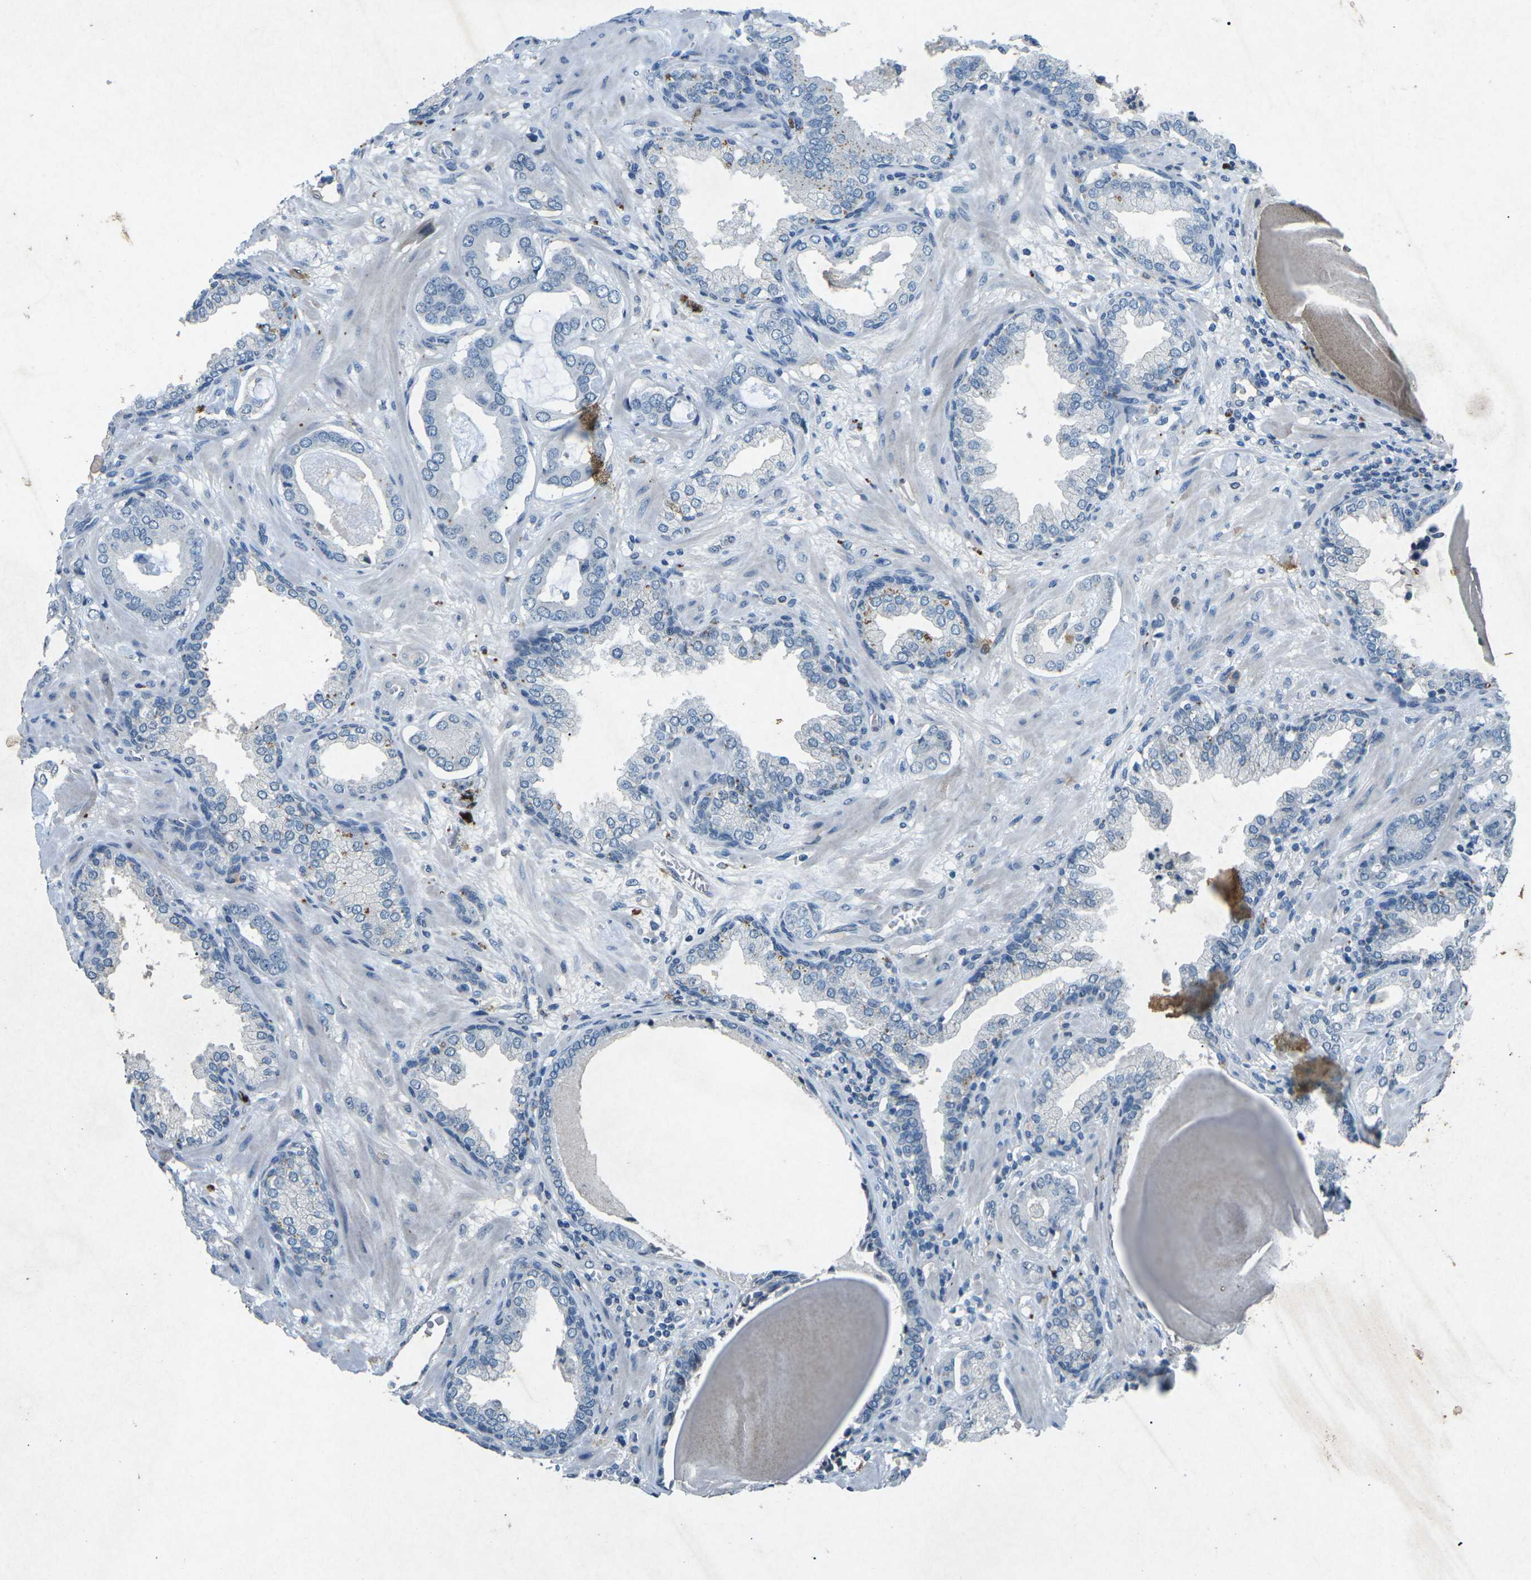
{"staining": {"intensity": "negative", "quantity": "none", "location": "none"}, "tissue": "prostate cancer", "cell_type": "Tumor cells", "image_type": "cancer", "snomed": [{"axis": "morphology", "description": "Adenocarcinoma, Low grade"}, {"axis": "topography", "description": "Prostate"}], "caption": "DAB (3,3'-diaminobenzidine) immunohistochemical staining of prostate cancer demonstrates no significant staining in tumor cells.", "gene": "A1BG", "patient": {"sex": "male", "age": 53}}